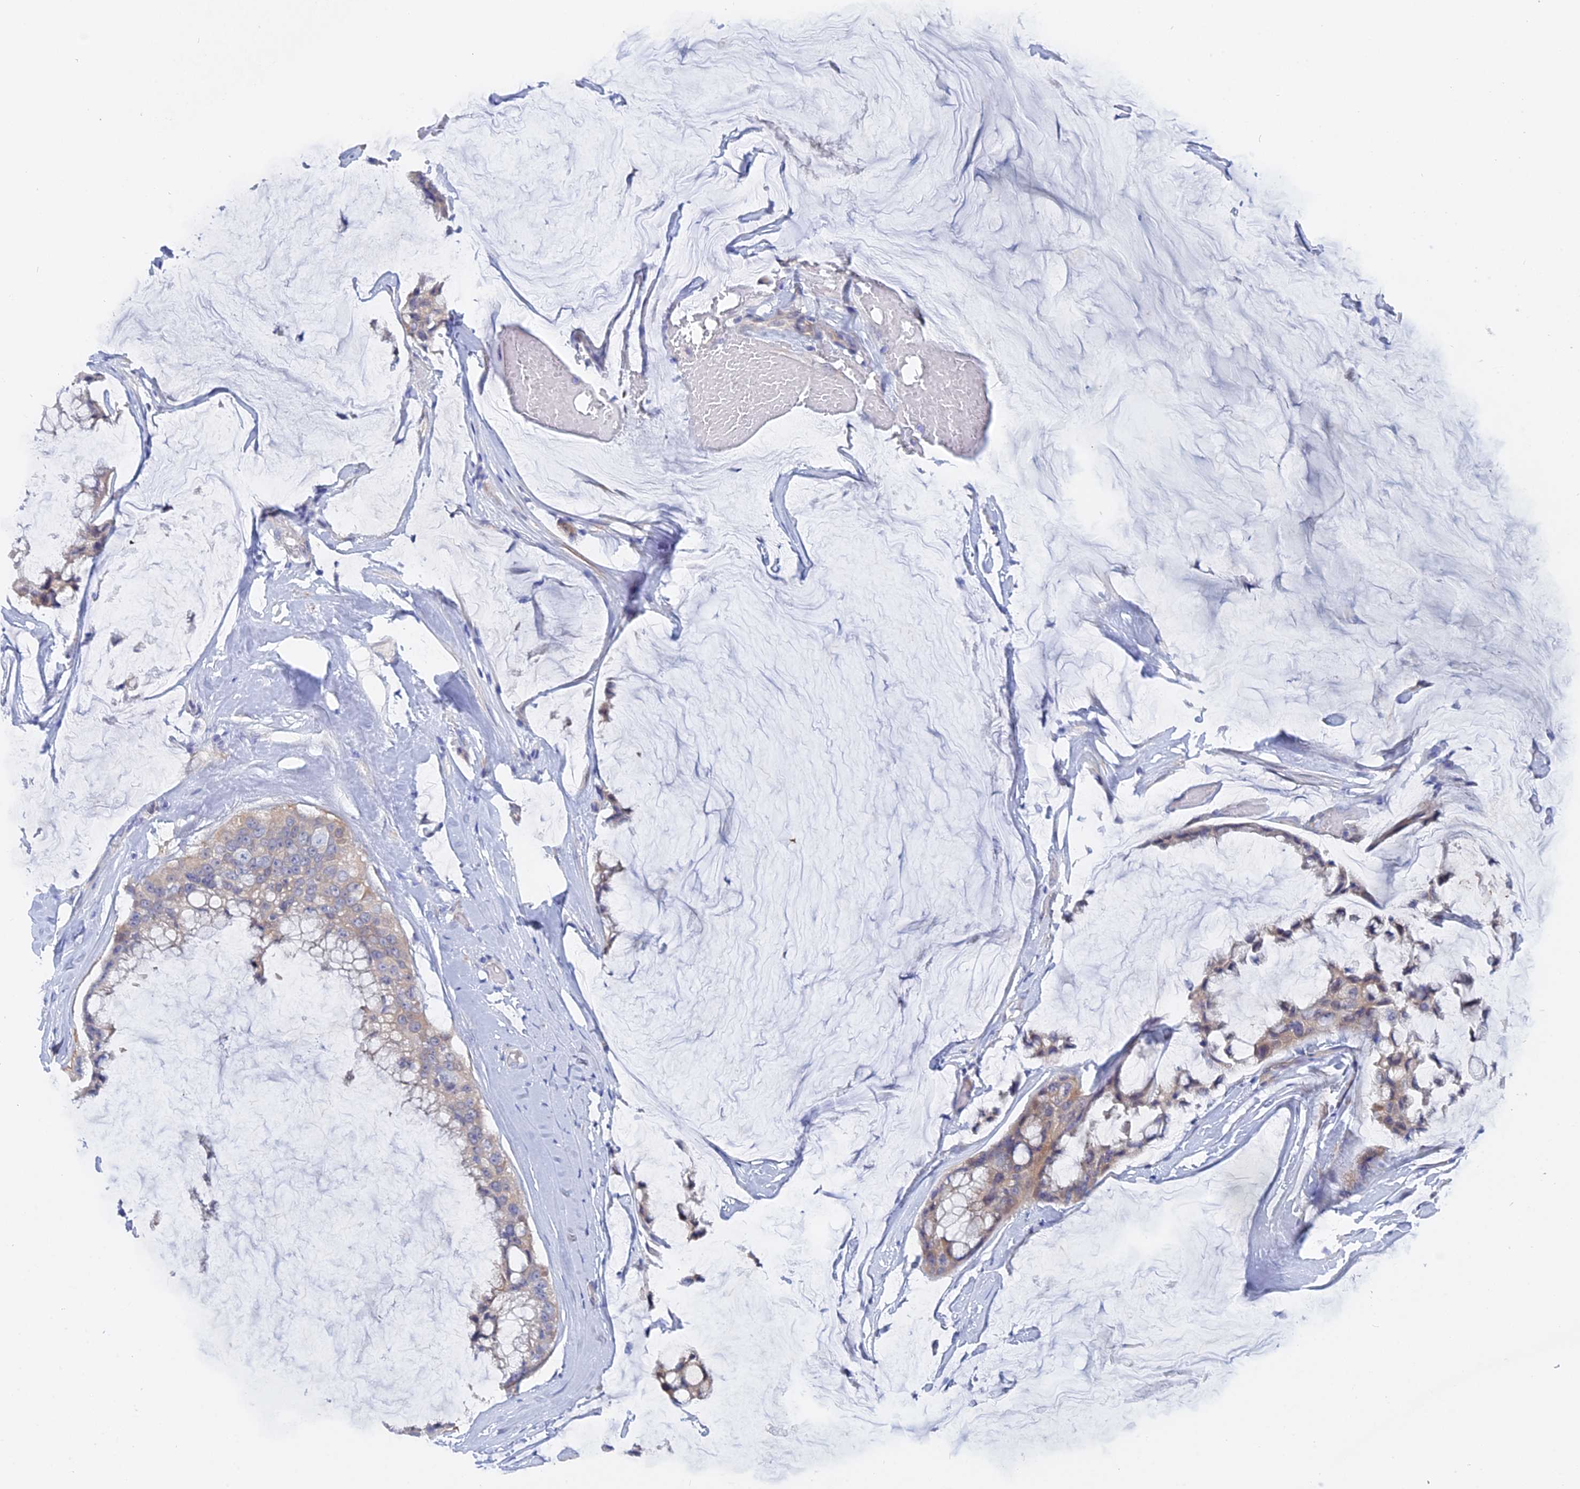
{"staining": {"intensity": "negative", "quantity": "none", "location": "none"}, "tissue": "ovarian cancer", "cell_type": "Tumor cells", "image_type": "cancer", "snomed": [{"axis": "morphology", "description": "Cystadenocarcinoma, mucinous, NOS"}, {"axis": "topography", "description": "Ovary"}], "caption": "Immunohistochemical staining of human ovarian cancer reveals no significant positivity in tumor cells.", "gene": "DACT3", "patient": {"sex": "female", "age": 39}}